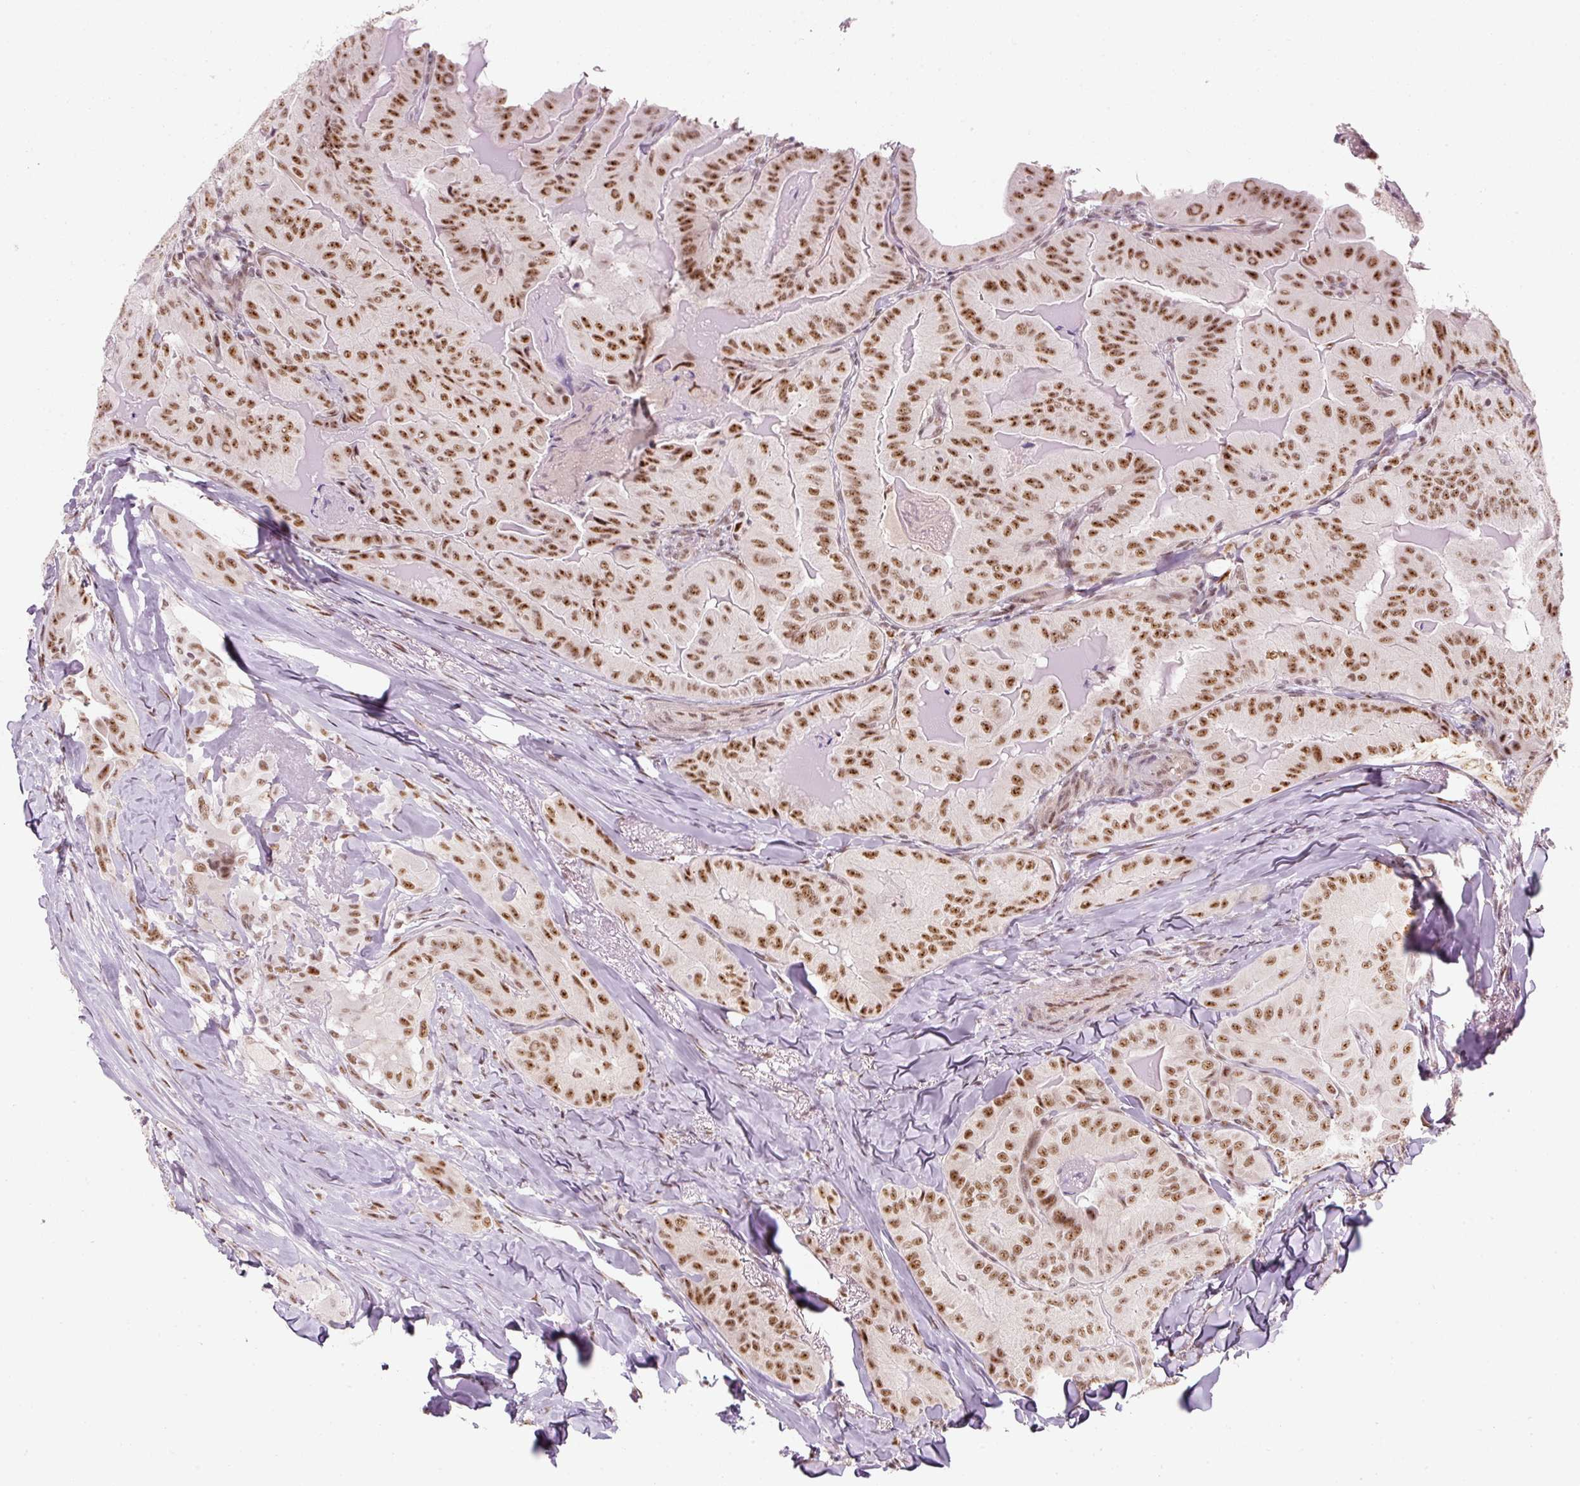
{"staining": {"intensity": "strong", "quantity": ">75%", "location": "nuclear"}, "tissue": "thyroid cancer", "cell_type": "Tumor cells", "image_type": "cancer", "snomed": [{"axis": "morphology", "description": "Papillary adenocarcinoma, NOS"}, {"axis": "topography", "description": "Thyroid gland"}], "caption": "This histopathology image exhibits thyroid cancer (papillary adenocarcinoma) stained with IHC to label a protein in brown. The nuclear of tumor cells show strong positivity for the protein. Nuclei are counter-stained blue.", "gene": "U2AF2", "patient": {"sex": "female", "age": 68}}